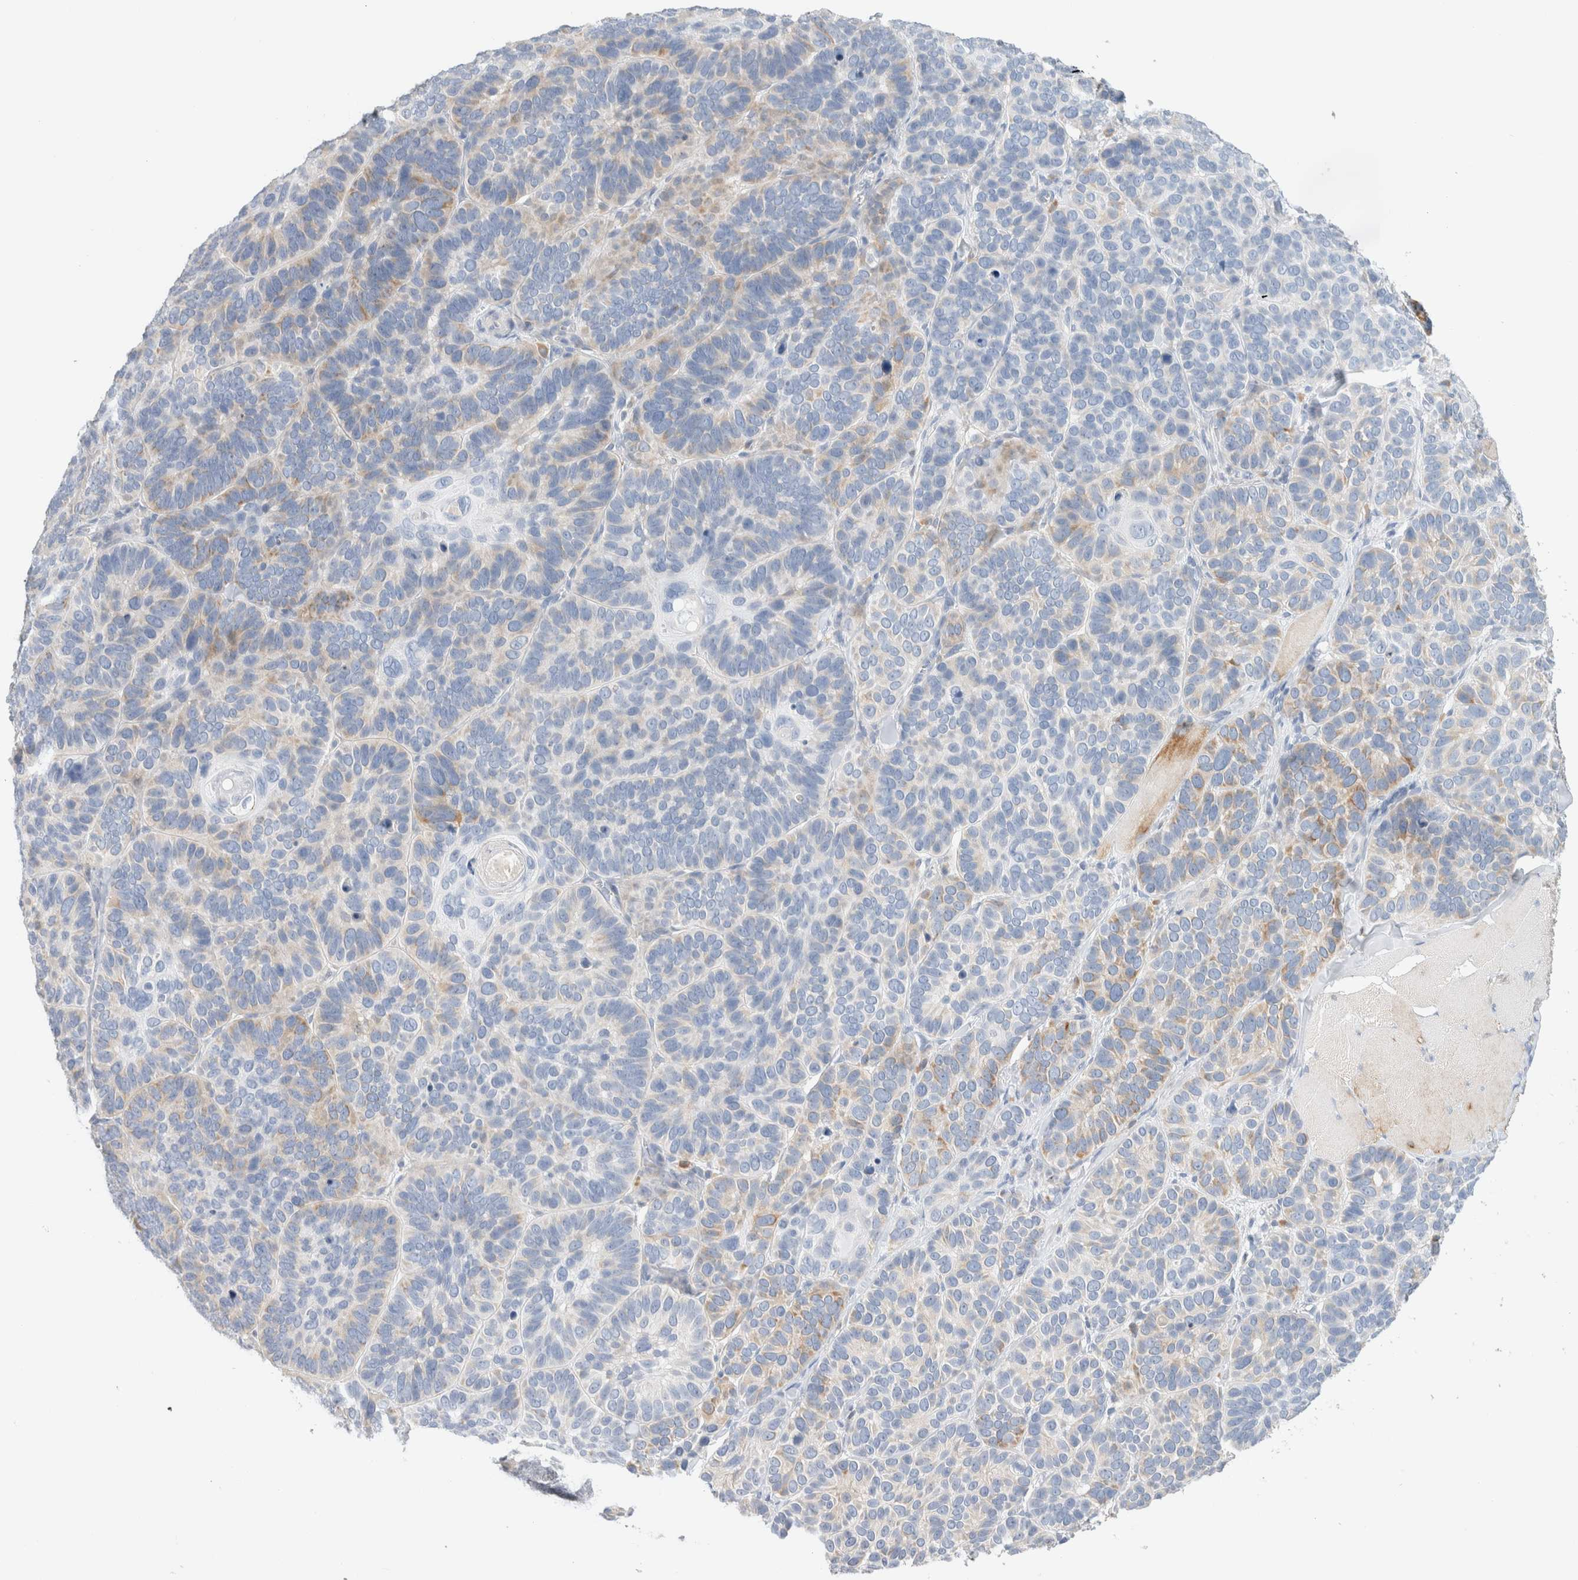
{"staining": {"intensity": "weak", "quantity": "<25%", "location": "cytoplasmic/membranous"}, "tissue": "skin cancer", "cell_type": "Tumor cells", "image_type": "cancer", "snomed": [{"axis": "morphology", "description": "Basal cell carcinoma"}, {"axis": "topography", "description": "Skin"}], "caption": "A high-resolution histopathology image shows IHC staining of skin cancer (basal cell carcinoma), which exhibits no significant expression in tumor cells.", "gene": "GADD45G", "patient": {"sex": "male", "age": 62}}